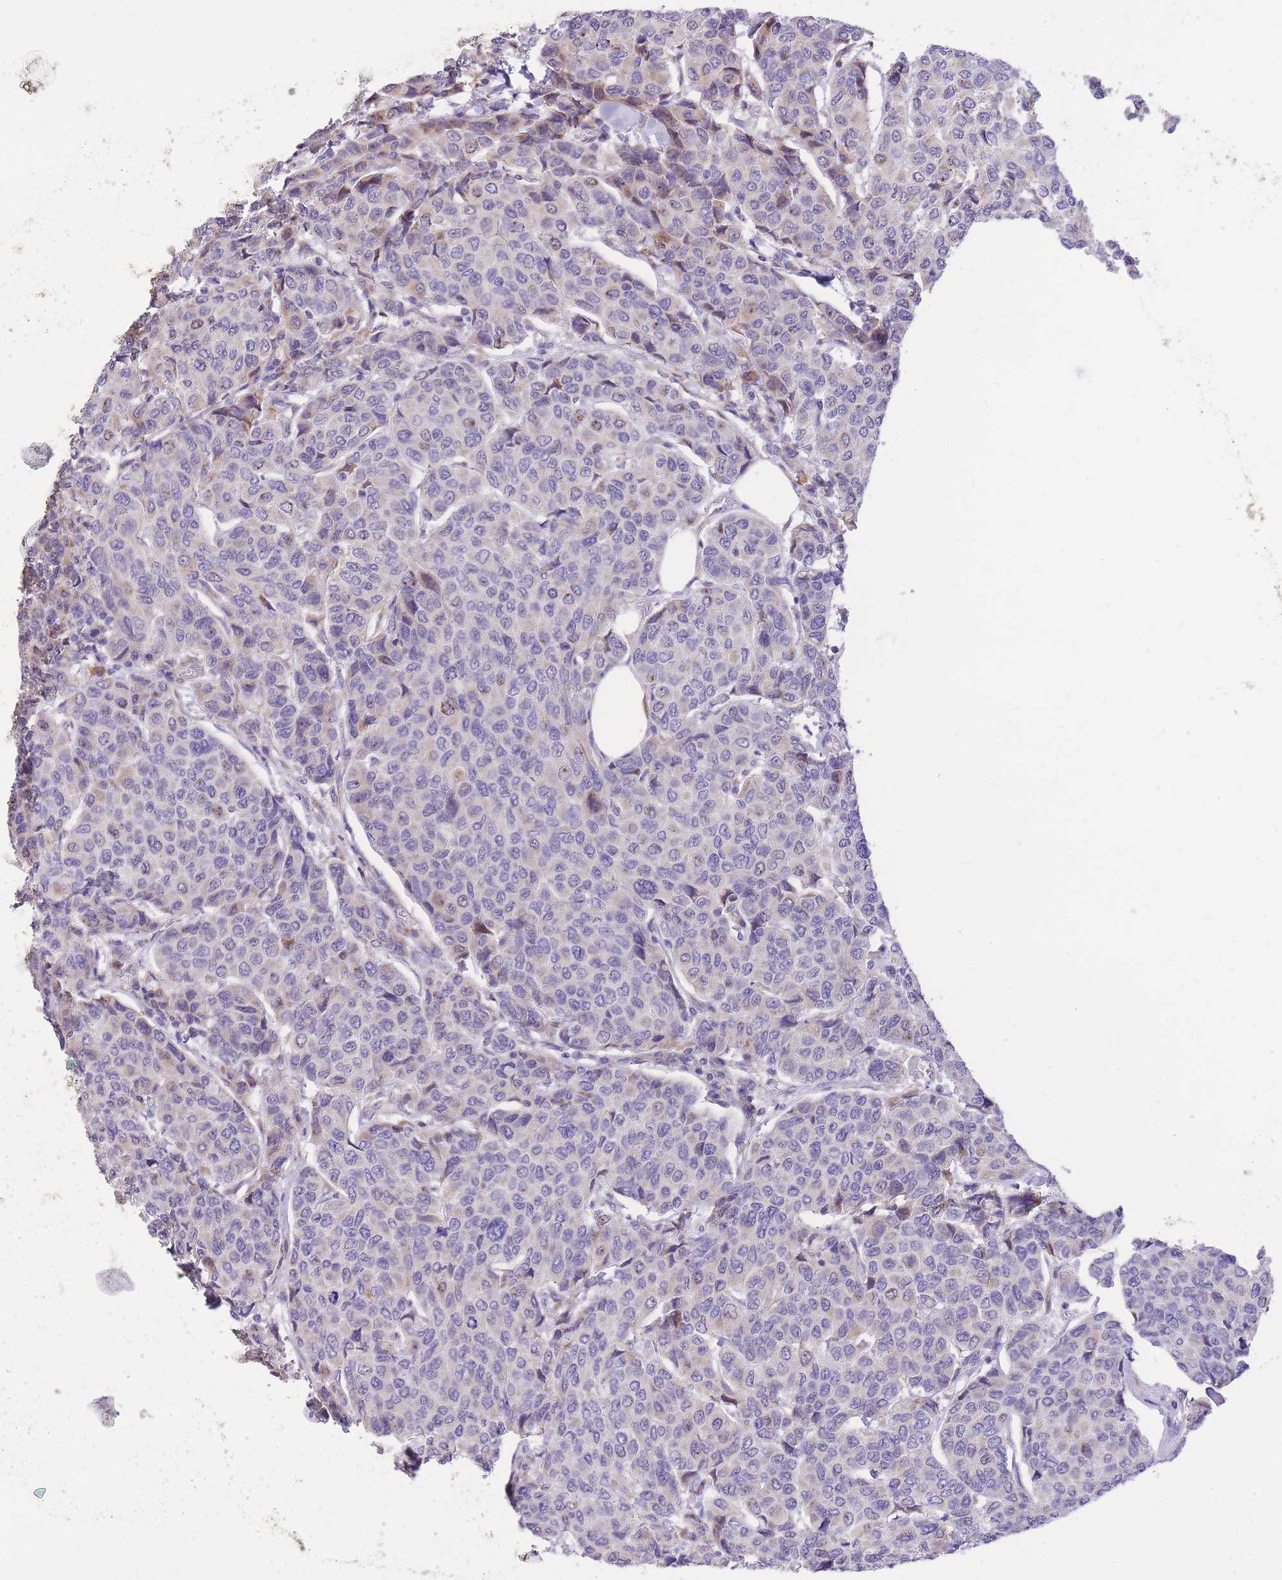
{"staining": {"intensity": "negative", "quantity": "none", "location": "none"}, "tissue": "breast cancer", "cell_type": "Tumor cells", "image_type": "cancer", "snomed": [{"axis": "morphology", "description": "Duct carcinoma"}, {"axis": "topography", "description": "Breast"}], "caption": "An IHC photomicrograph of breast cancer (intraductal carcinoma) is shown. There is no staining in tumor cells of breast cancer (intraductal carcinoma).", "gene": "TOPAZ1", "patient": {"sex": "female", "age": 55}}